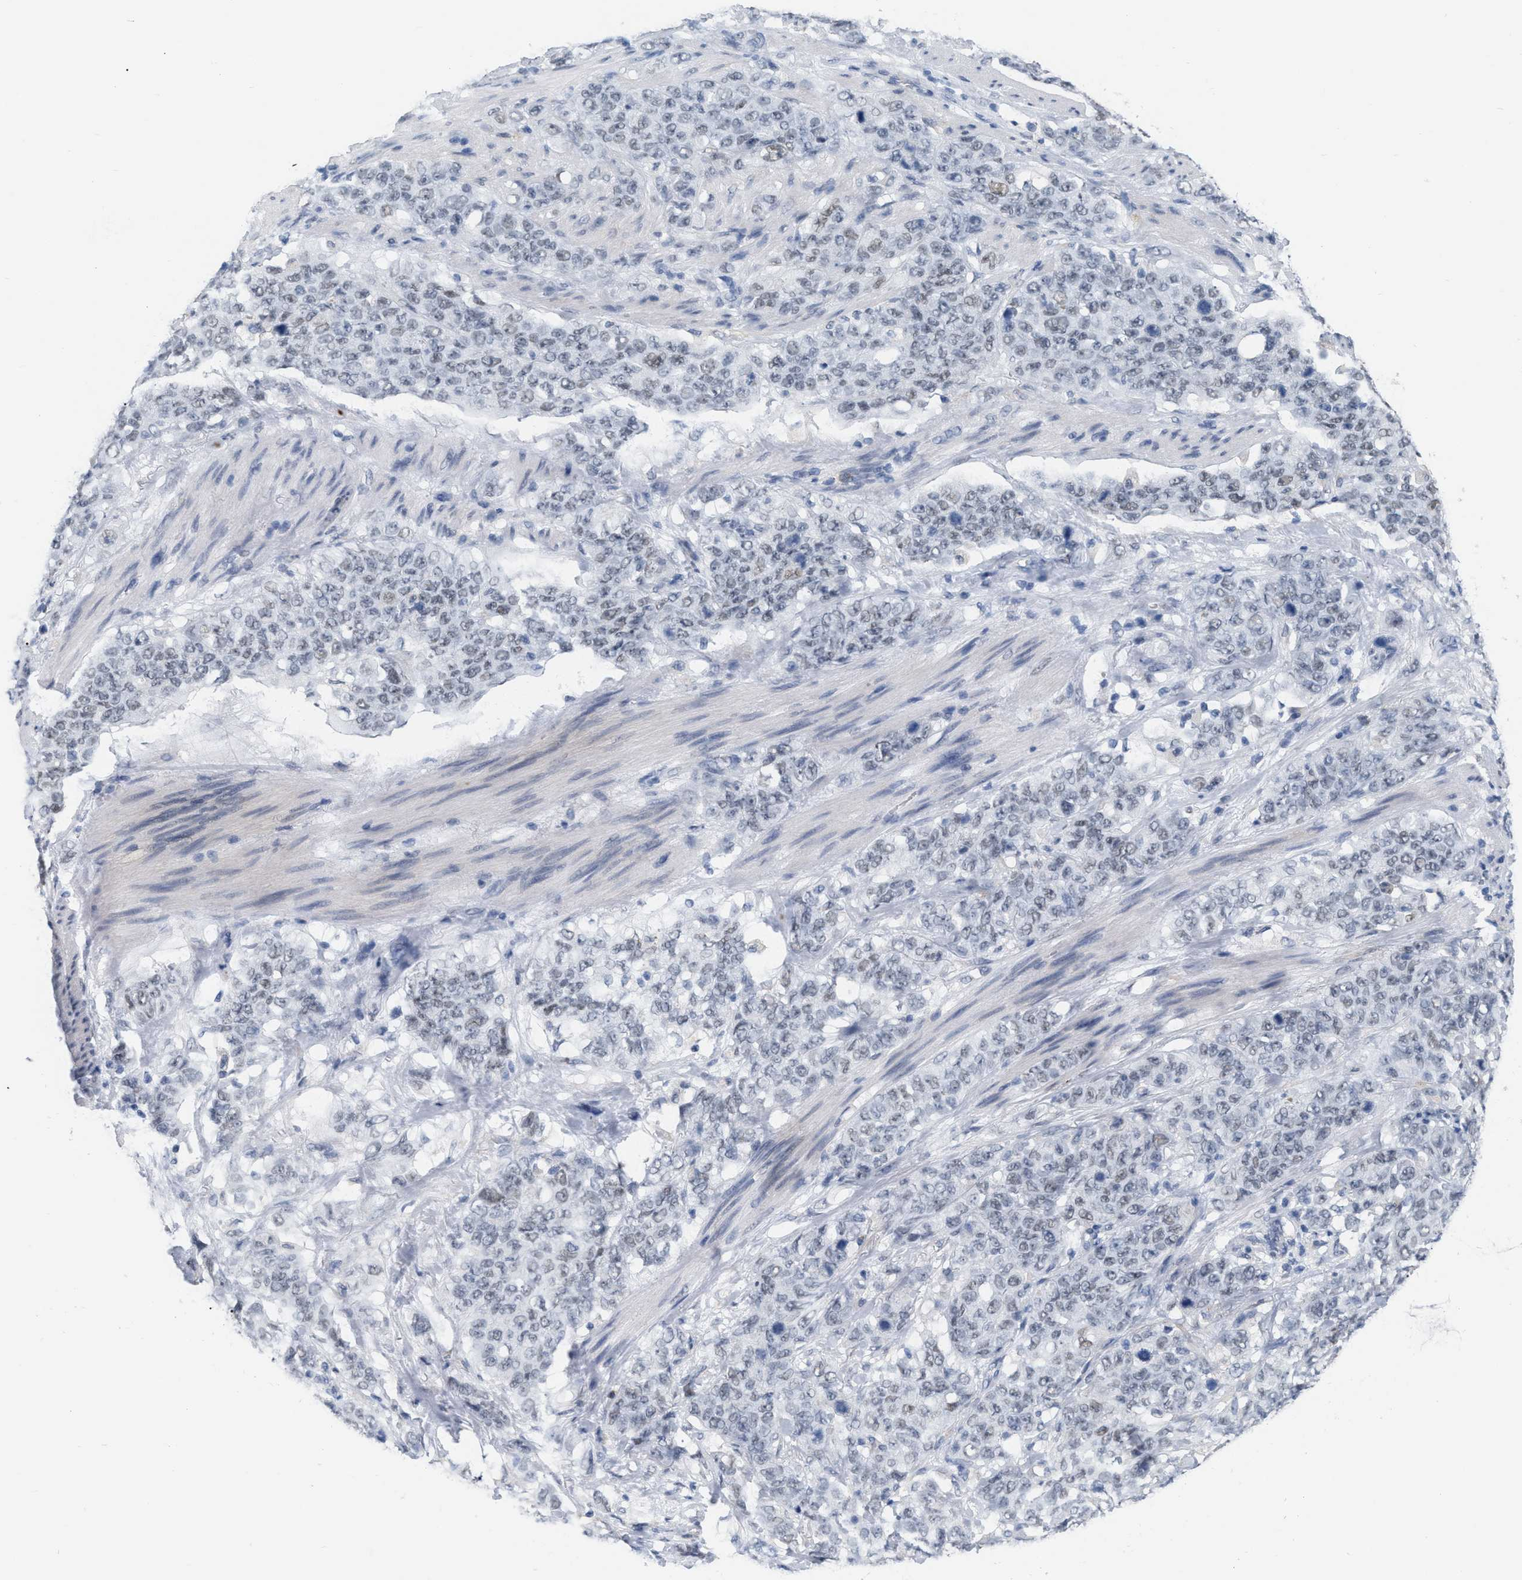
{"staining": {"intensity": "weak", "quantity": "25%-75%", "location": "nuclear"}, "tissue": "stomach cancer", "cell_type": "Tumor cells", "image_type": "cancer", "snomed": [{"axis": "morphology", "description": "Adenocarcinoma, NOS"}, {"axis": "topography", "description": "Stomach"}], "caption": "The micrograph demonstrates immunohistochemical staining of stomach cancer. There is weak nuclear positivity is identified in about 25%-75% of tumor cells. Nuclei are stained in blue.", "gene": "XIRP1", "patient": {"sex": "male", "age": 48}}